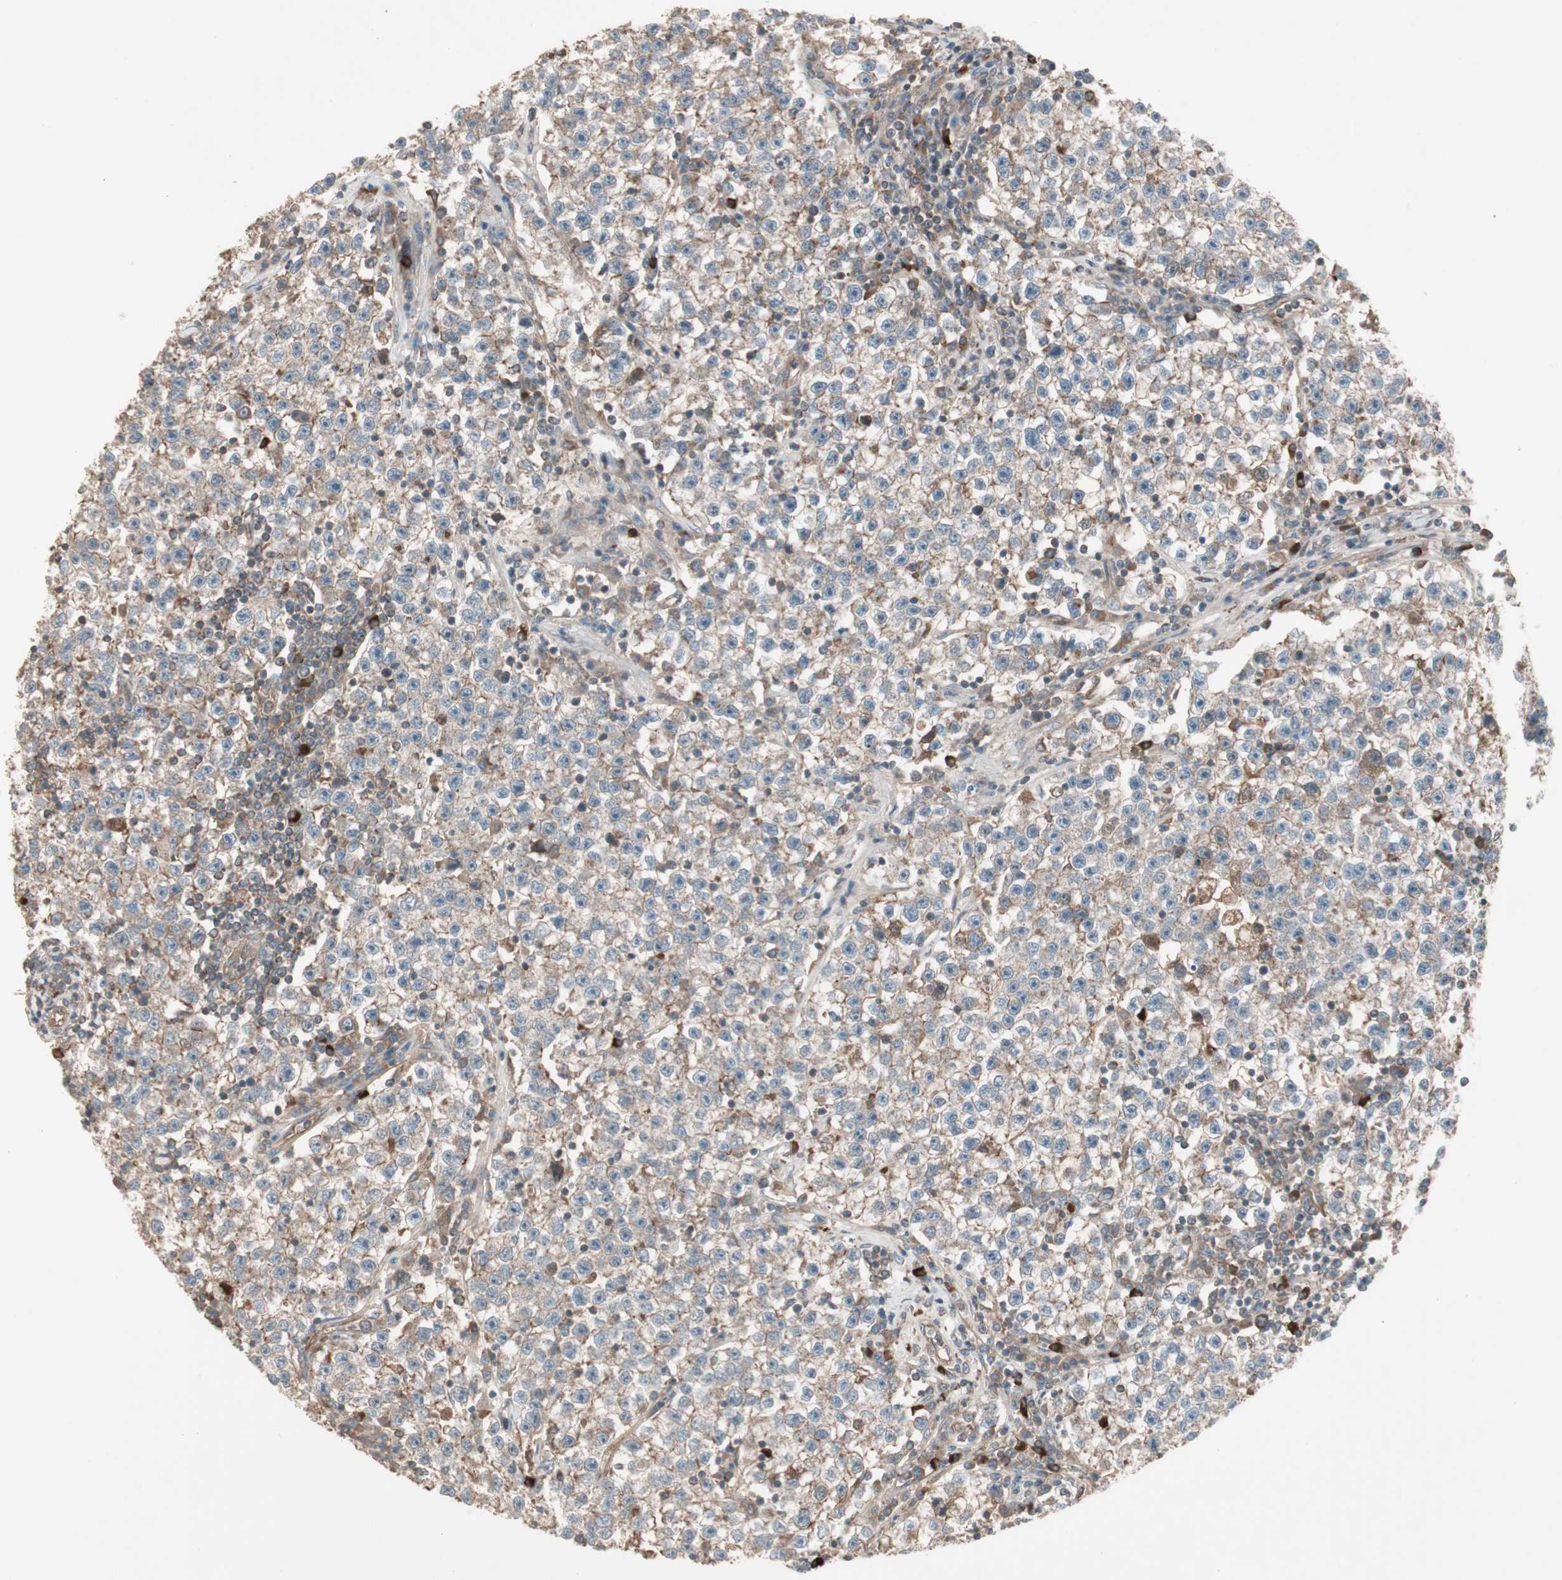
{"staining": {"intensity": "moderate", "quantity": "25%-75%", "location": "cytoplasmic/membranous"}, "tissue": "testis cancer", "cell_type": "Tumor cells", "image_type": "cancer", "snomed": [{"axis": "morphology", "description": "Seminoma, NOS"}, {"axis": "topography", "description": "Testis"}], "caption": "About 25%-75% of tumor cells in testis cancer display moderate cytoplasmic/membranous protein positivity as visualized by brown immunohistochemical staining.", "gene": "TFPI", "patient": {"sex": "male", "age": 22}}